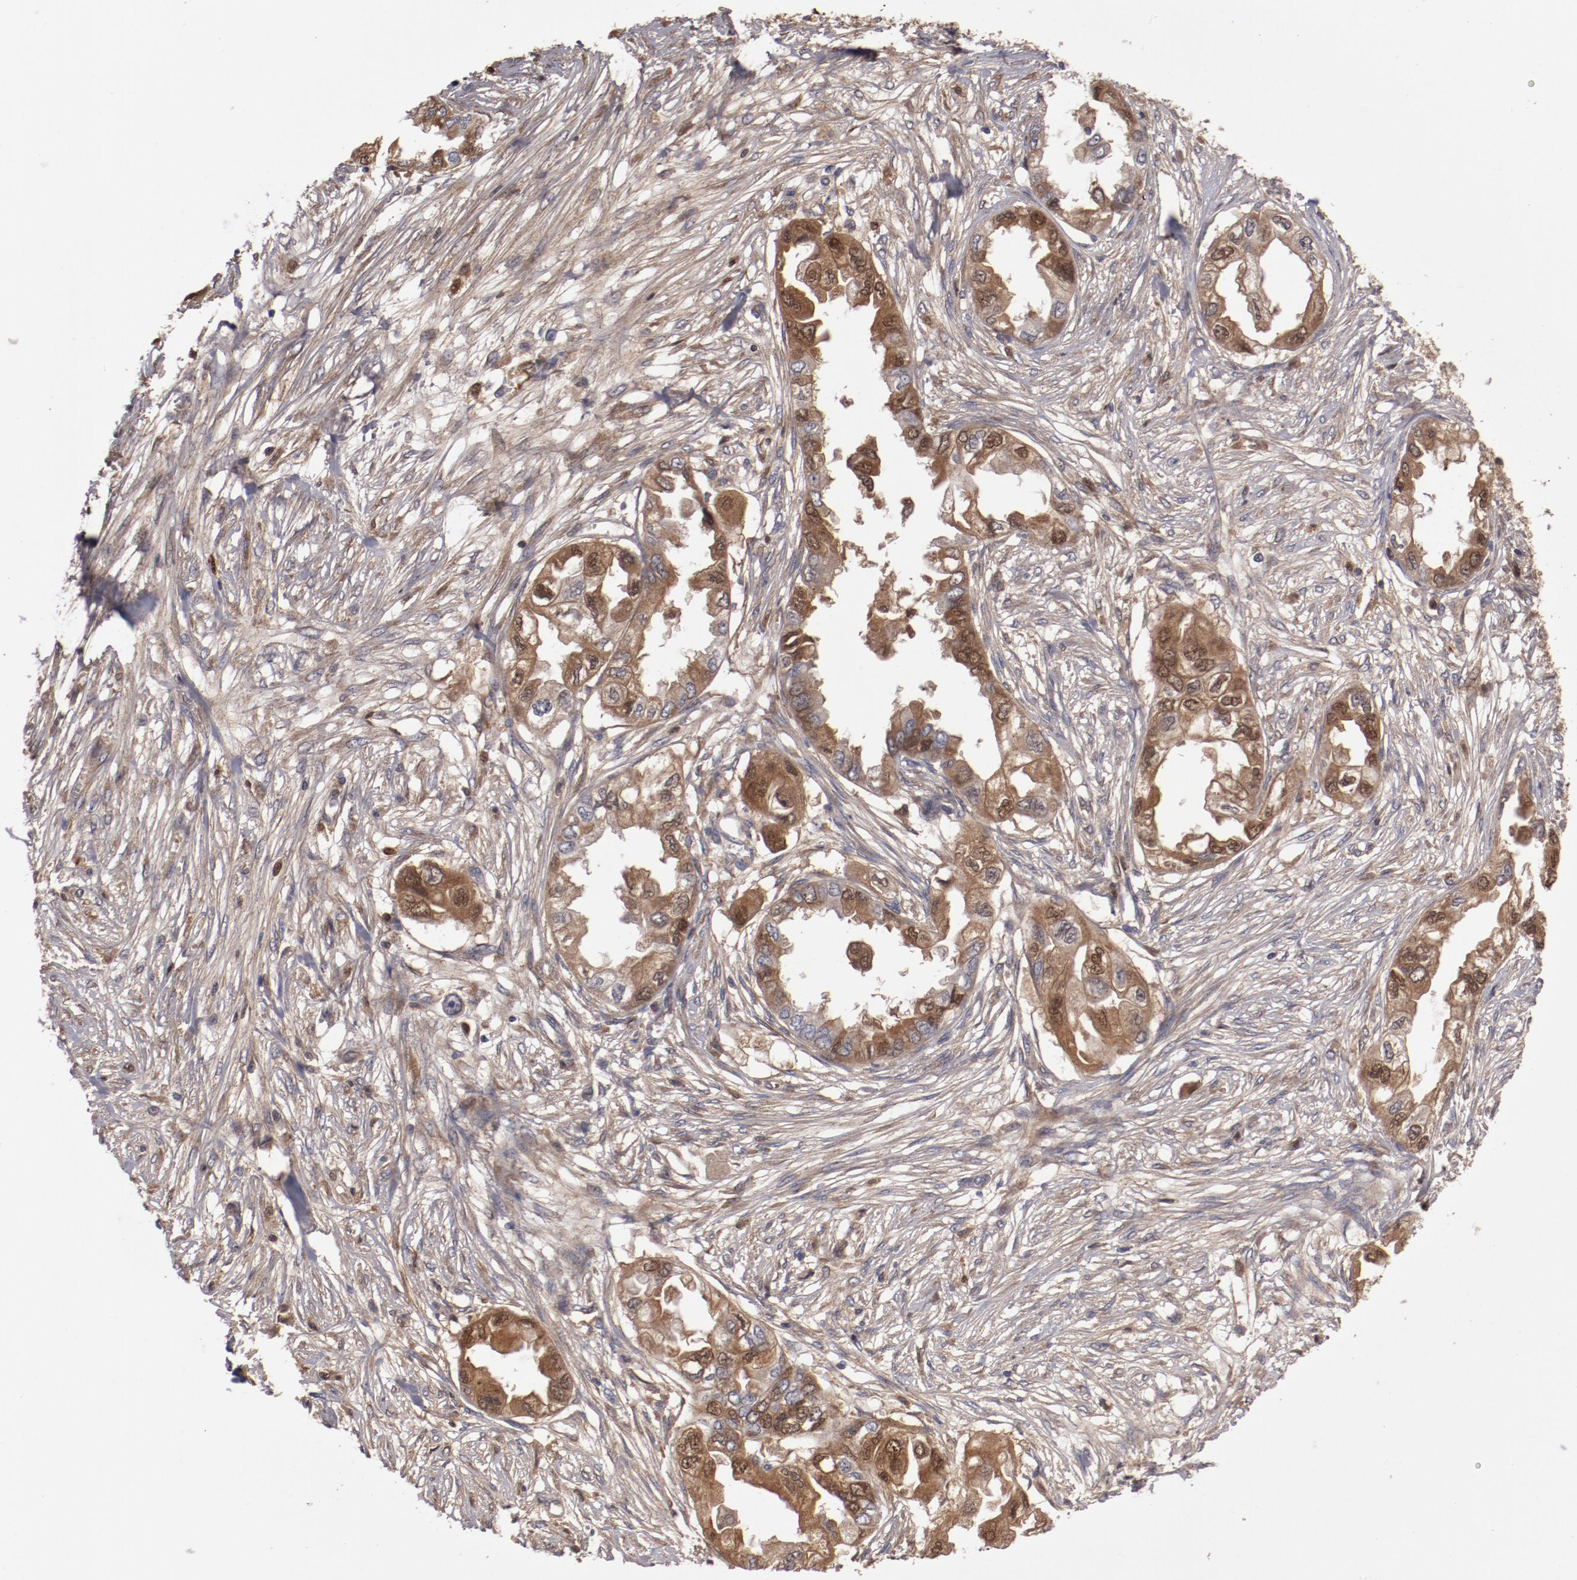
{"staining": {"intensity": "moderate", "quantity": ">75%", "location": "cytoplasmic/membranous,nuclear"}, "tissue": "endometrial cancer", "cell_type": "Tumor cells", "image_type": "cancer", "snomed": [{"axis": "morphology", "description": "Adenocarcinoma, NOS"}, {"axis": "topography", "description": "Endometrium"}], "caption": "Protein analysis of adenocarcinoma (endometrial) tissue shows moderate cytoplasmic/membranous and nuclear staining in approximately >75% of tumor cells.", "gene": "SERPINA7", "patient": {"sex": "female", "age": 67}}